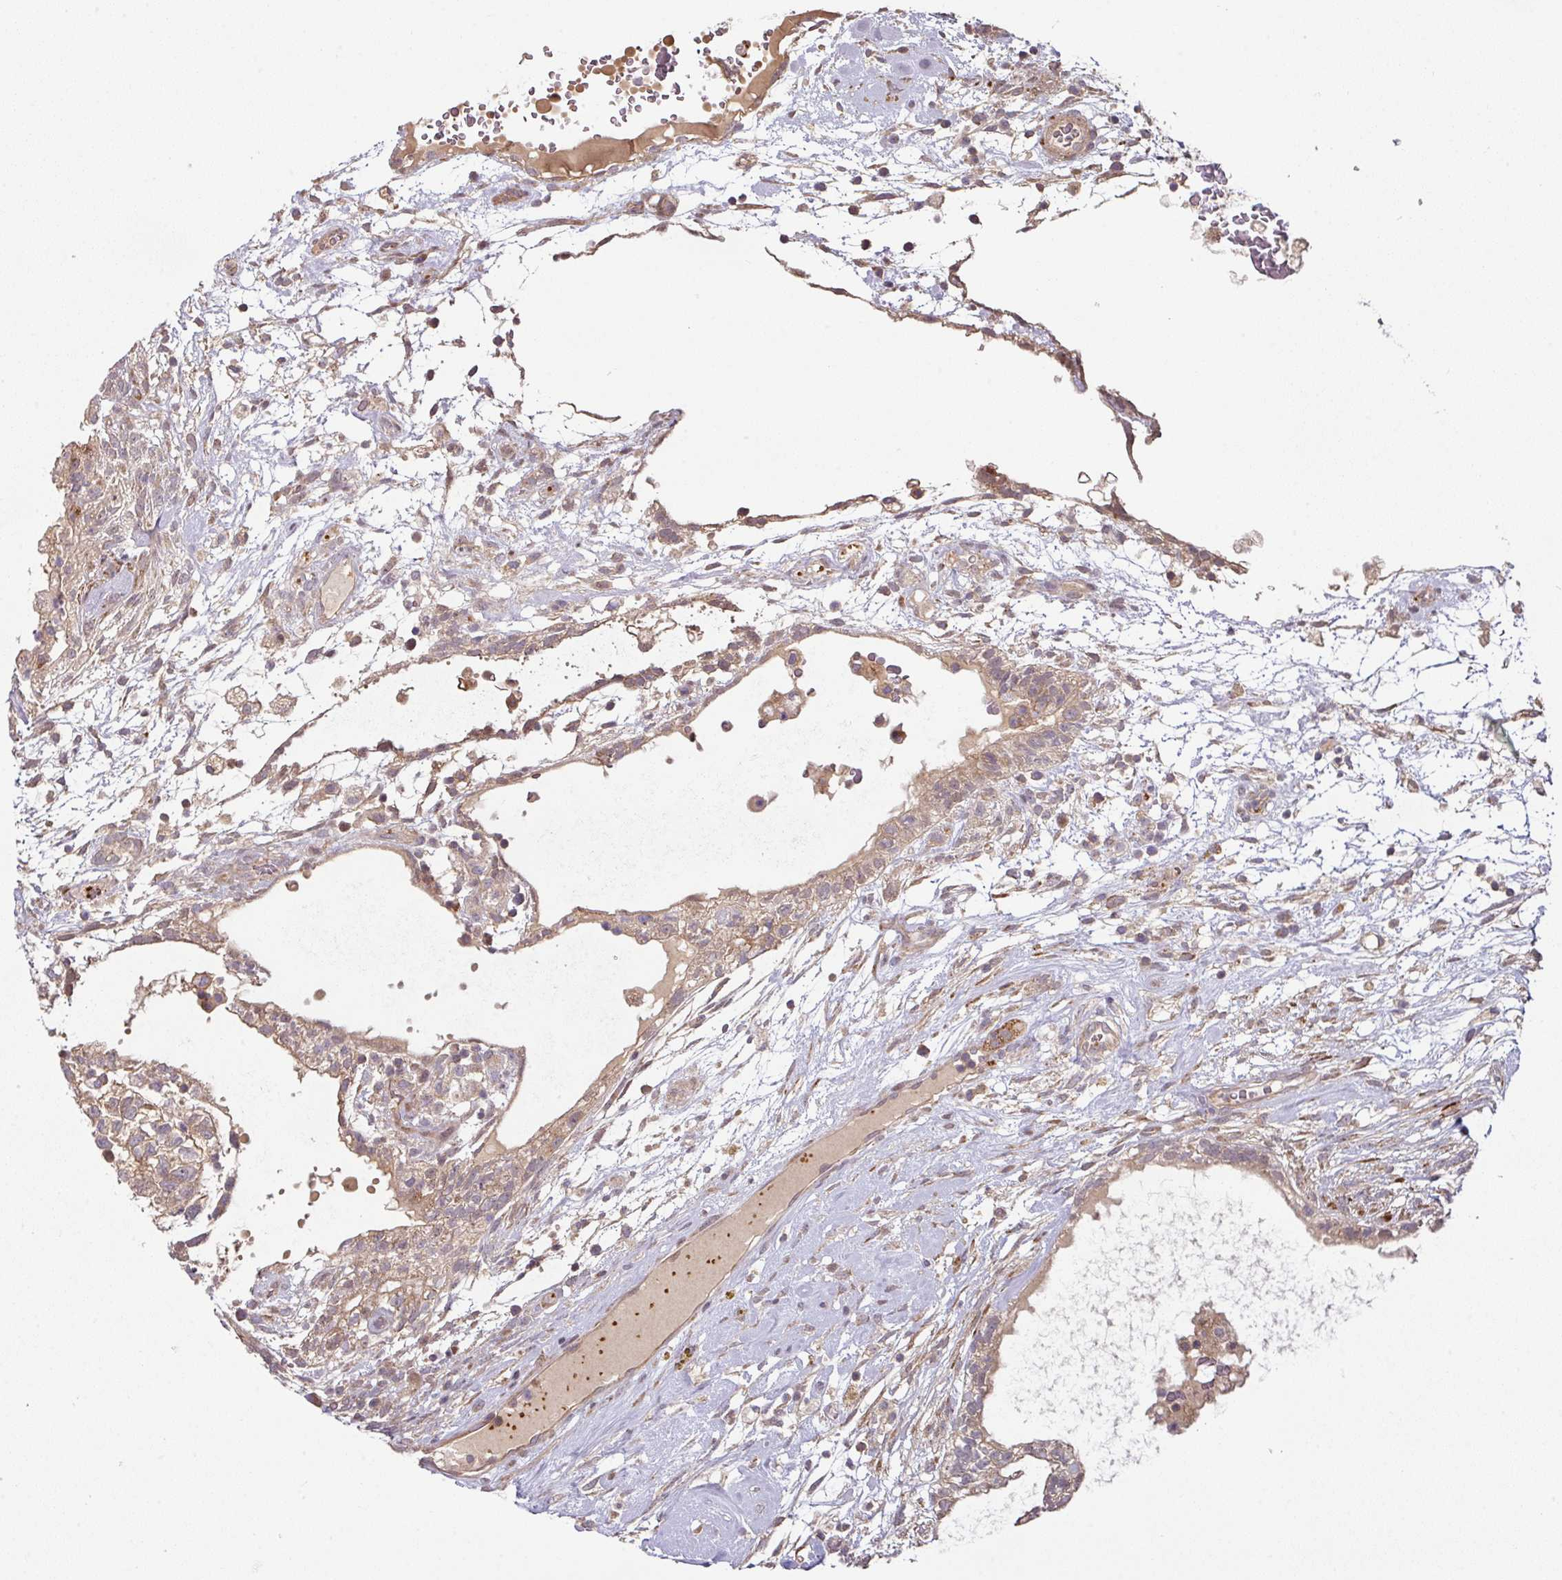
{"staining": {"intensity": "weak", "quantity": "25%-75%", "location": "cytoplasmic/membranous"}, "tissue": "testis cancer", "cell_type": "Tumor cells", "image_type": "cancer", "snomed": [{"axis": "morphology", "description": "Carcinoma, Embryonal, NOS"}, {"axis": "topography", "description": "Testis"}], "caption": "Testis cancer stained with a brown dye shows weak cytoplasmic/membranous positive staining in about 25%-75% of tumor cells.", "gene": "CASP2", "patient": {"sex": "male", "age": 32}}